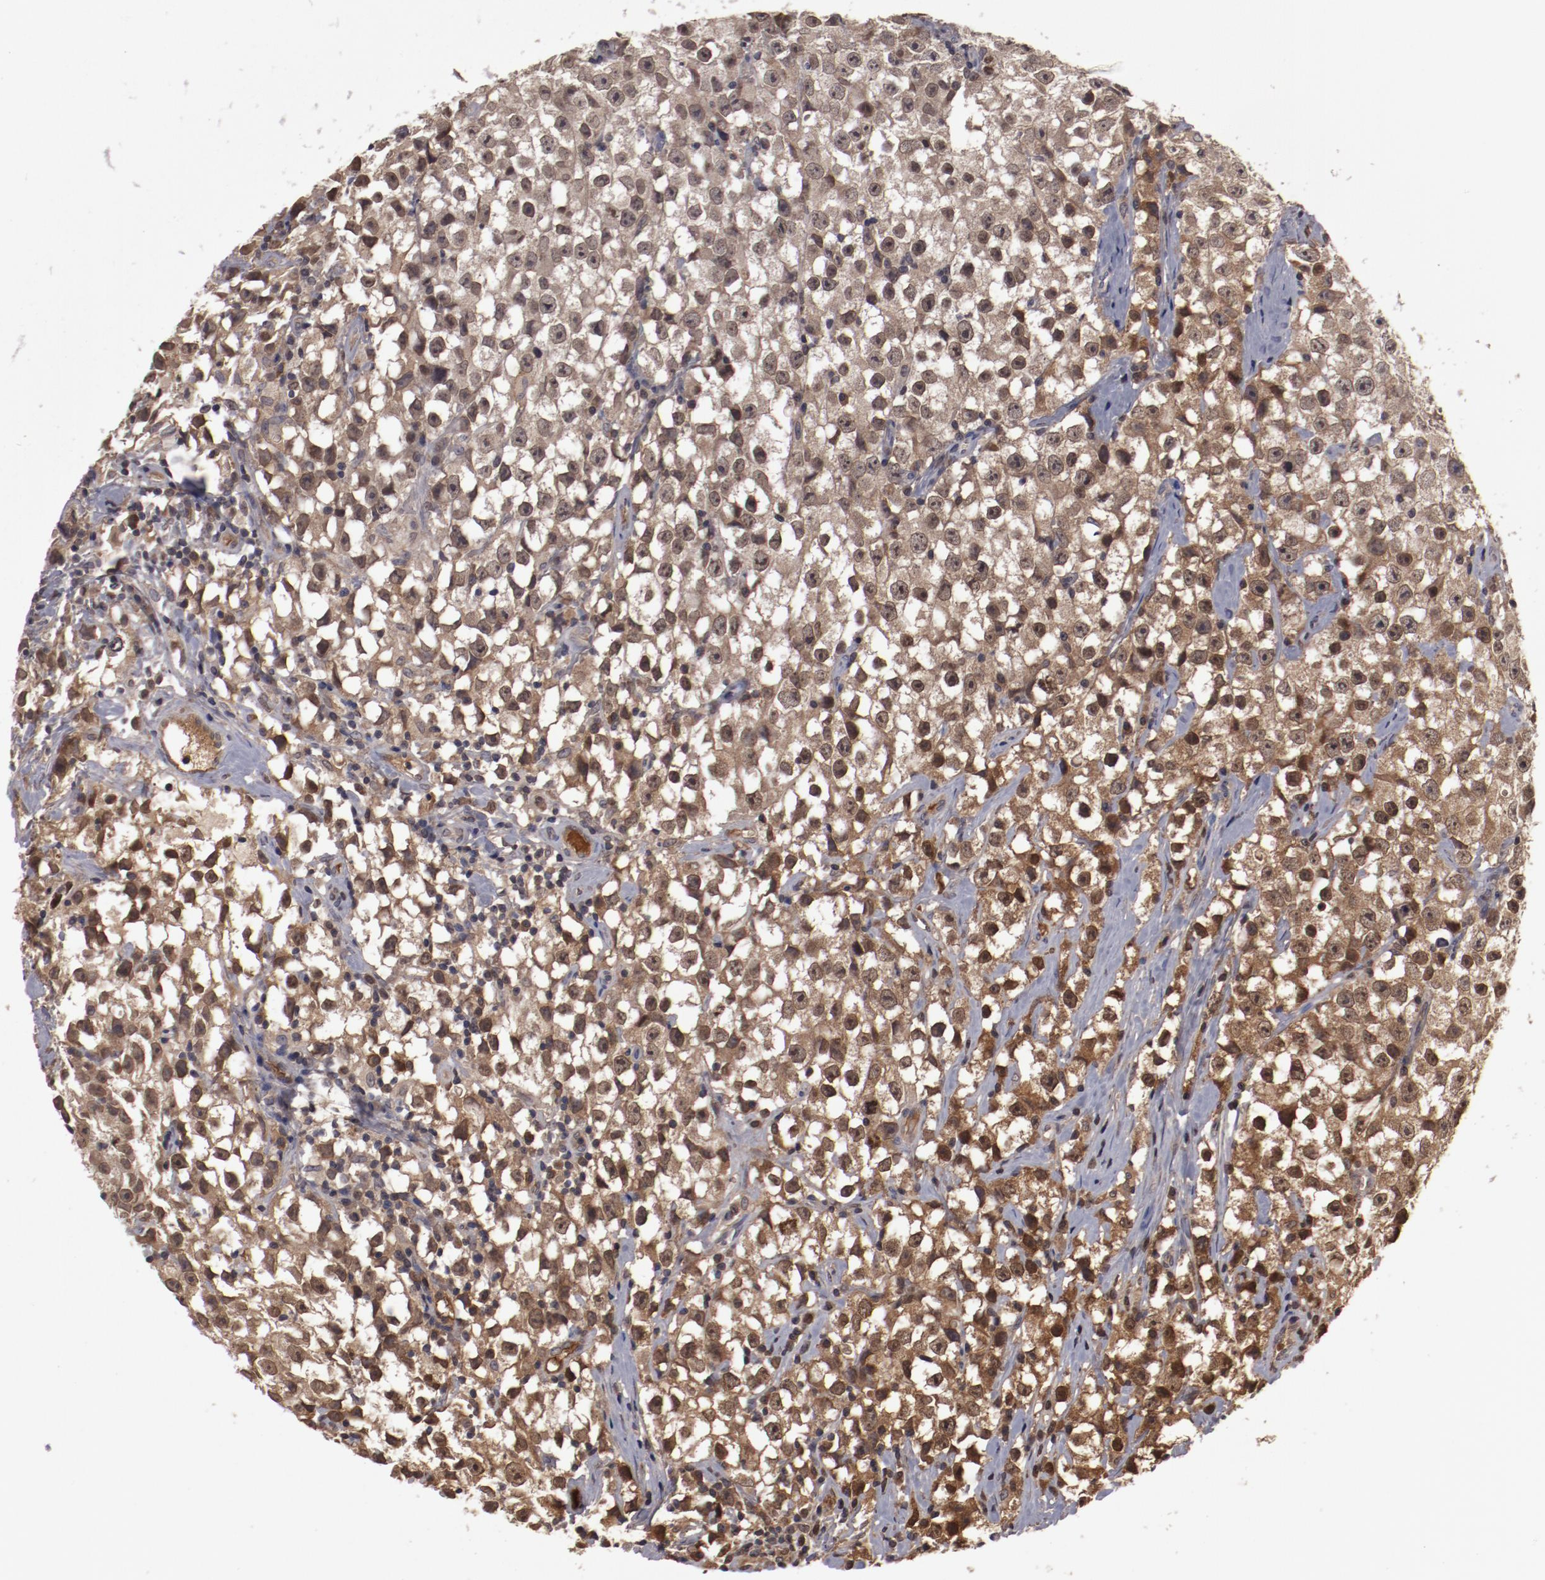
{"staining": {"intensity": "moderate", "quantity": ">75%", "location": "cytoplasmic/membranous,nuclear"}, "tissue": "testis cancer", "cell_type": "Tumor cells", "image_type": "cancer", "snomed": [{"axis": "morphology", "description": "Seminoma, NOS"}, {"axis": "topography", "description": "Testis"}], "caption": "Immunohistochemistry of testis cancer displays medium levels of moderate cytoplasmic/membranous and nuclear expression in about >75% of tumor cells.", "gene": "SERPINA7", "patient": {"sex": "male", "age": 35}}